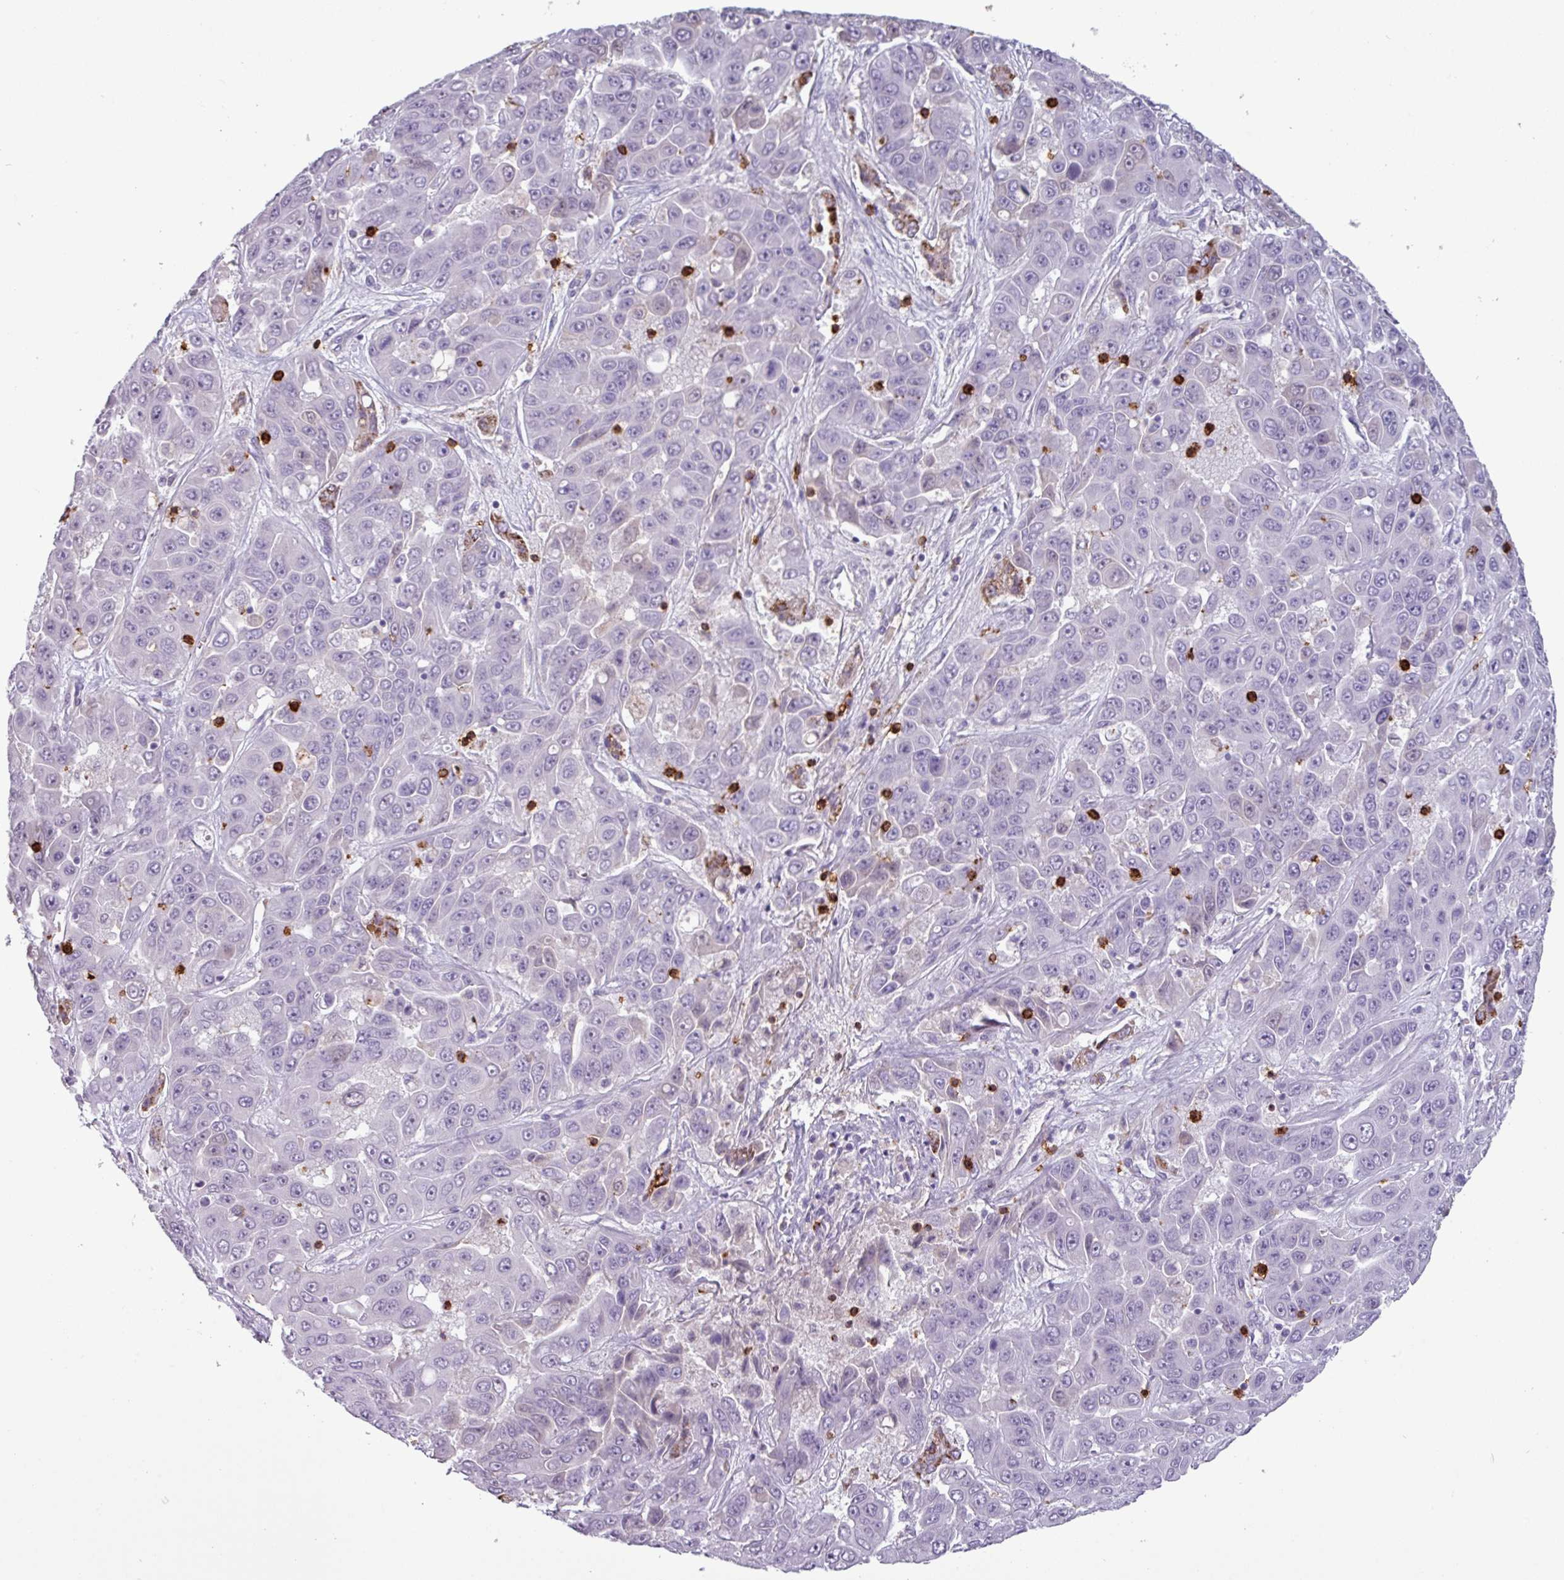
{"staining": {"intensity": "negative", "quantity": "none", "location": "none"}, "tissue": "liver cancer", "cell_type": "Tumor cells", "image_type": "cancer", "snomed": [{"axis": "morphology", "description": "Cholangiocarcinoma"}, {"axis": "topography", "description": "Liver"}], "caption": "High power microscopy histopathology image of an immunohistochemistry image of liver cancer (cholangiocarcinoma), revealing no significant staining in tumor cells.", "gene": "CD8A", "patient": {"sex": "female", "age": 52}}